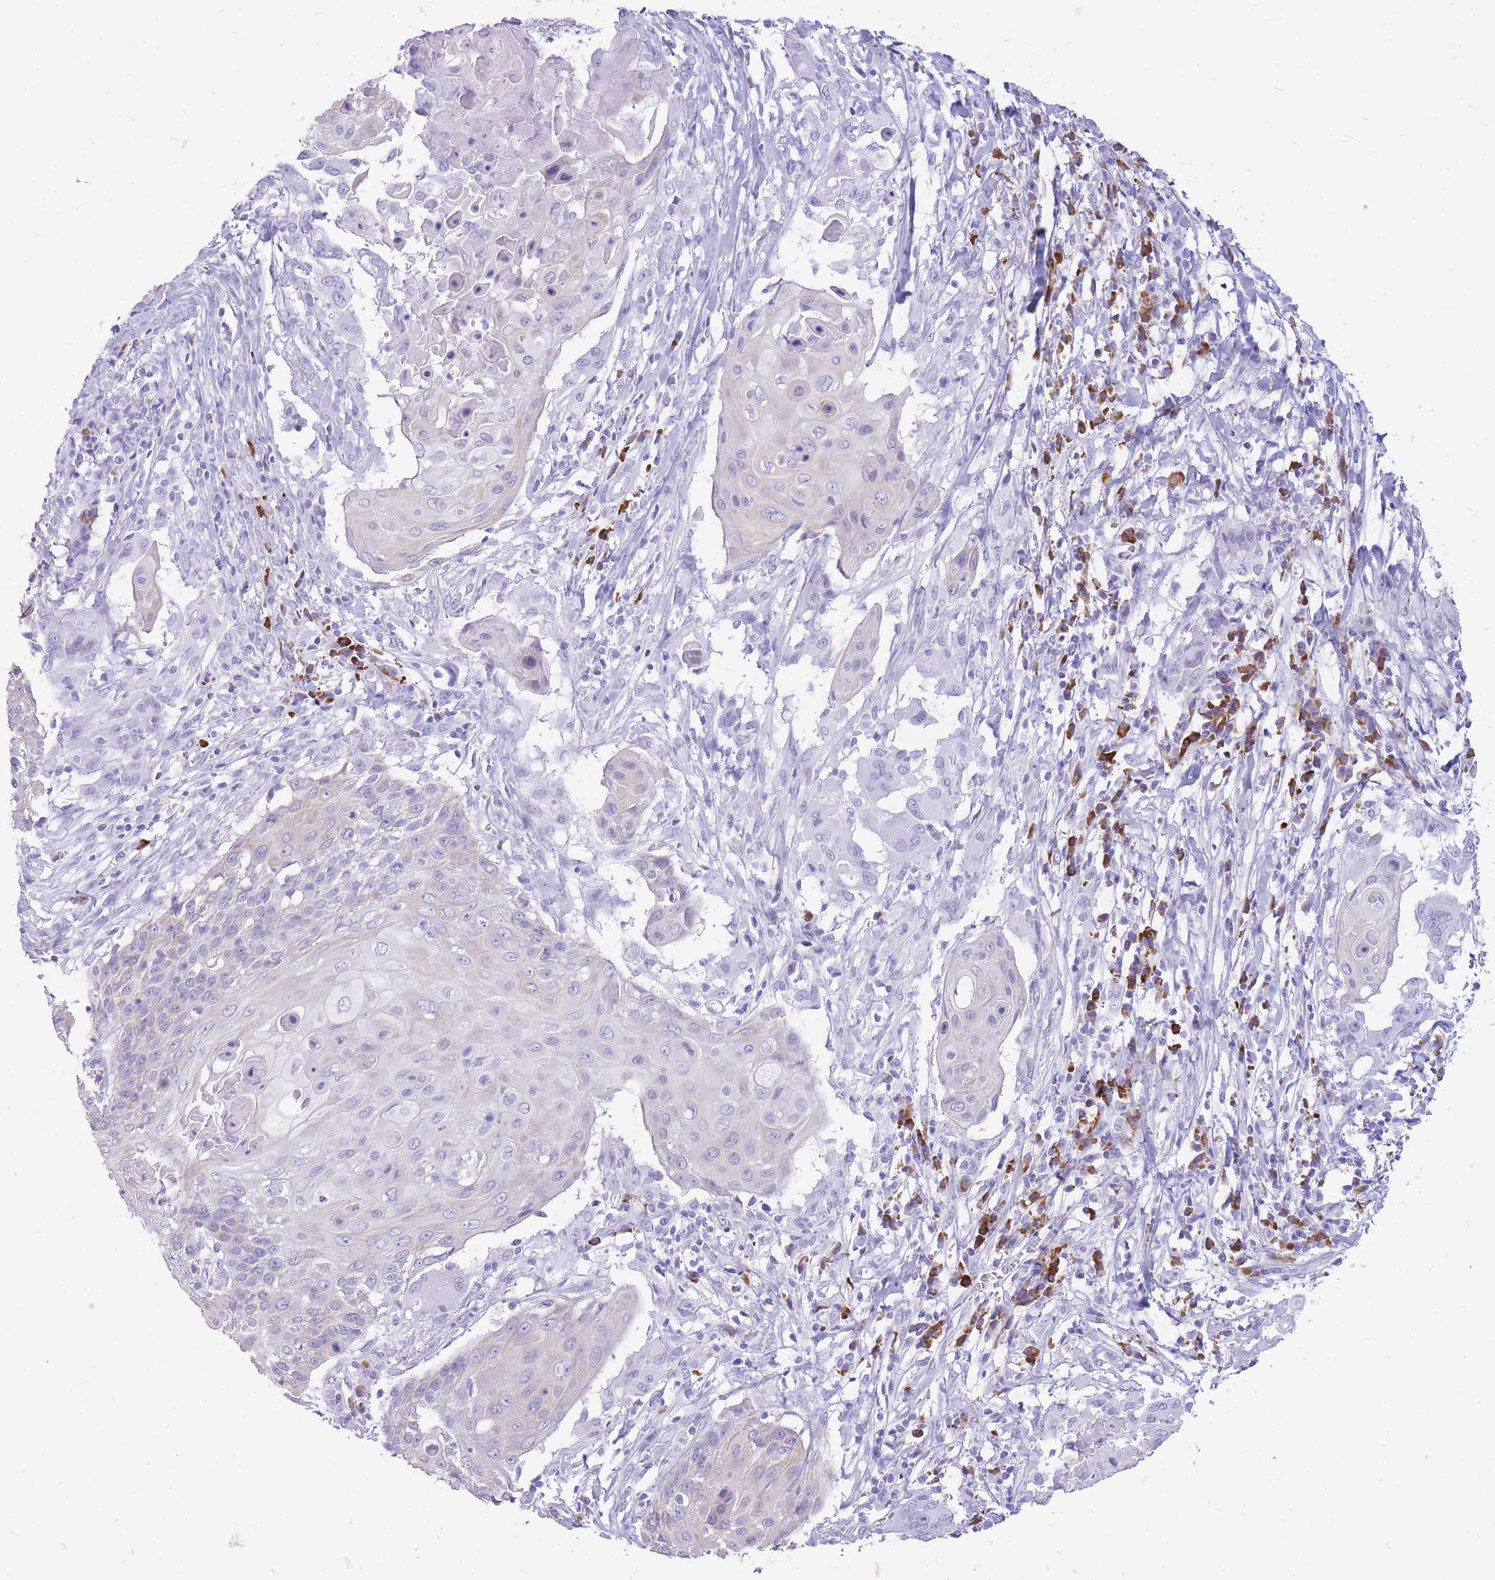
{"staining": {"intensity": "negative", "quantity": "none", "location": "none"}, "tissue": "cervical cancer", "cell_type": "Tumor cells", "image_type": "cancer", "snomed": [{"axis": "morphology", "description": "Squamous cell carcinoma, NOS"}, {"axis": "topography", "description": "Cervix"}], "caption": "DAB (3,3'-diaminobenzidine) immunohistochemical staining of cervical cancer exhibits no significant expression in tumor cells. (Stains: DAB IHC with hematoxylin counter stain, Microscopy: brightfield microscopy at high magnification).", "gene": "ZFP37", "patient": {"sex": "female", "age": 39}}